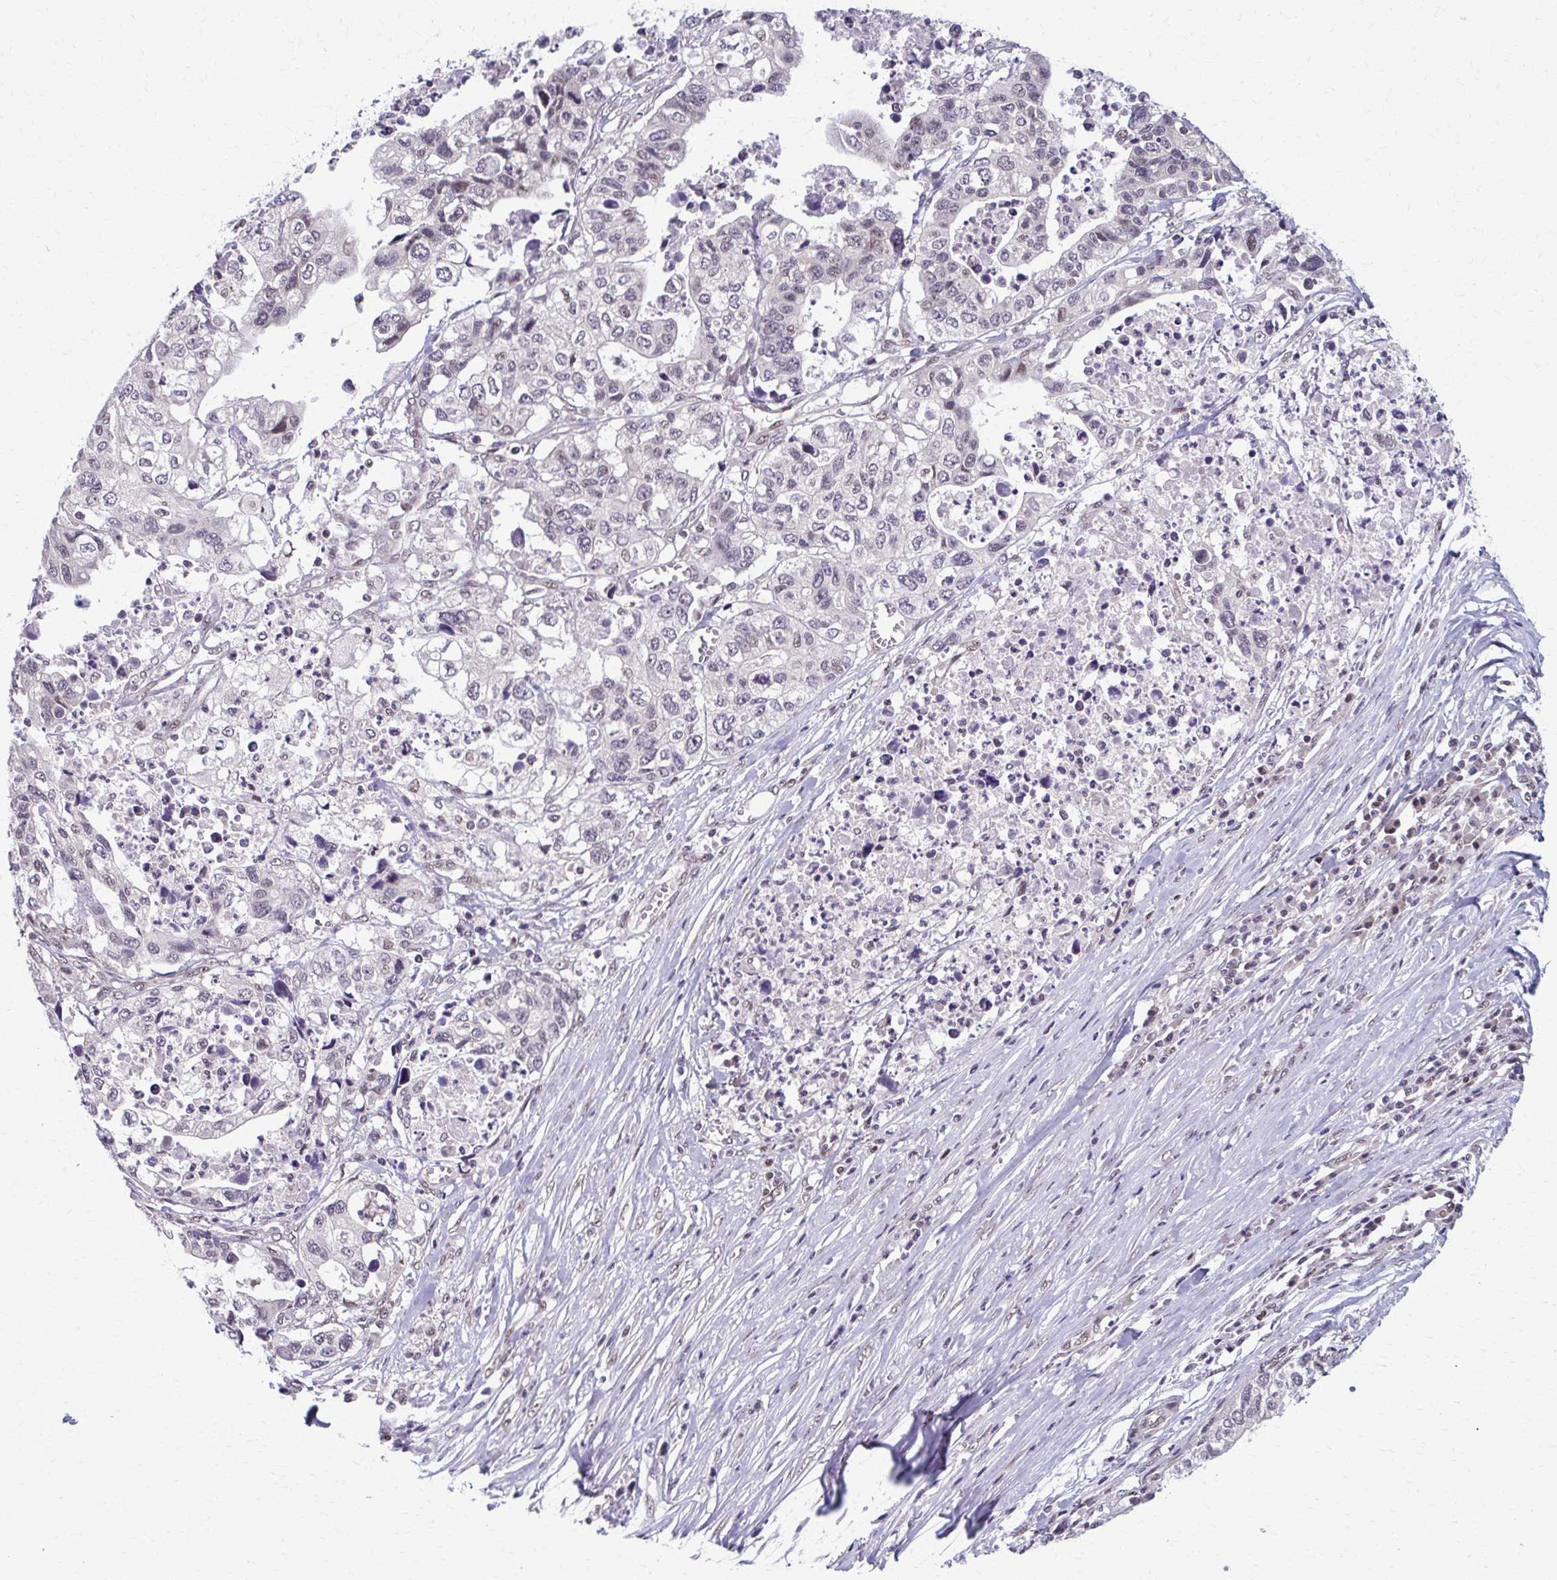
{"staining": {"intensity": "weak", "quantity": "25%-75%", "location": "nuclear"}, "tissue": "stomach cancer", "cell_type": "Tumor cells", "image_type": "cancer", "snomed": [{"axis": "morphology", "description": "Adenocarcinoma, NOS"}, {"axis": "topography", "description": "Stomach, upper"}], "caption": "Immunohistochemistry (IHC) of stomach cancer (adenocarcinoma) demonstrates low levels of weak nuclear staining in about 25%-75% of tumor cells.", "gene": "SETBP1", "patient": {"sex": "female", "age": 67}}